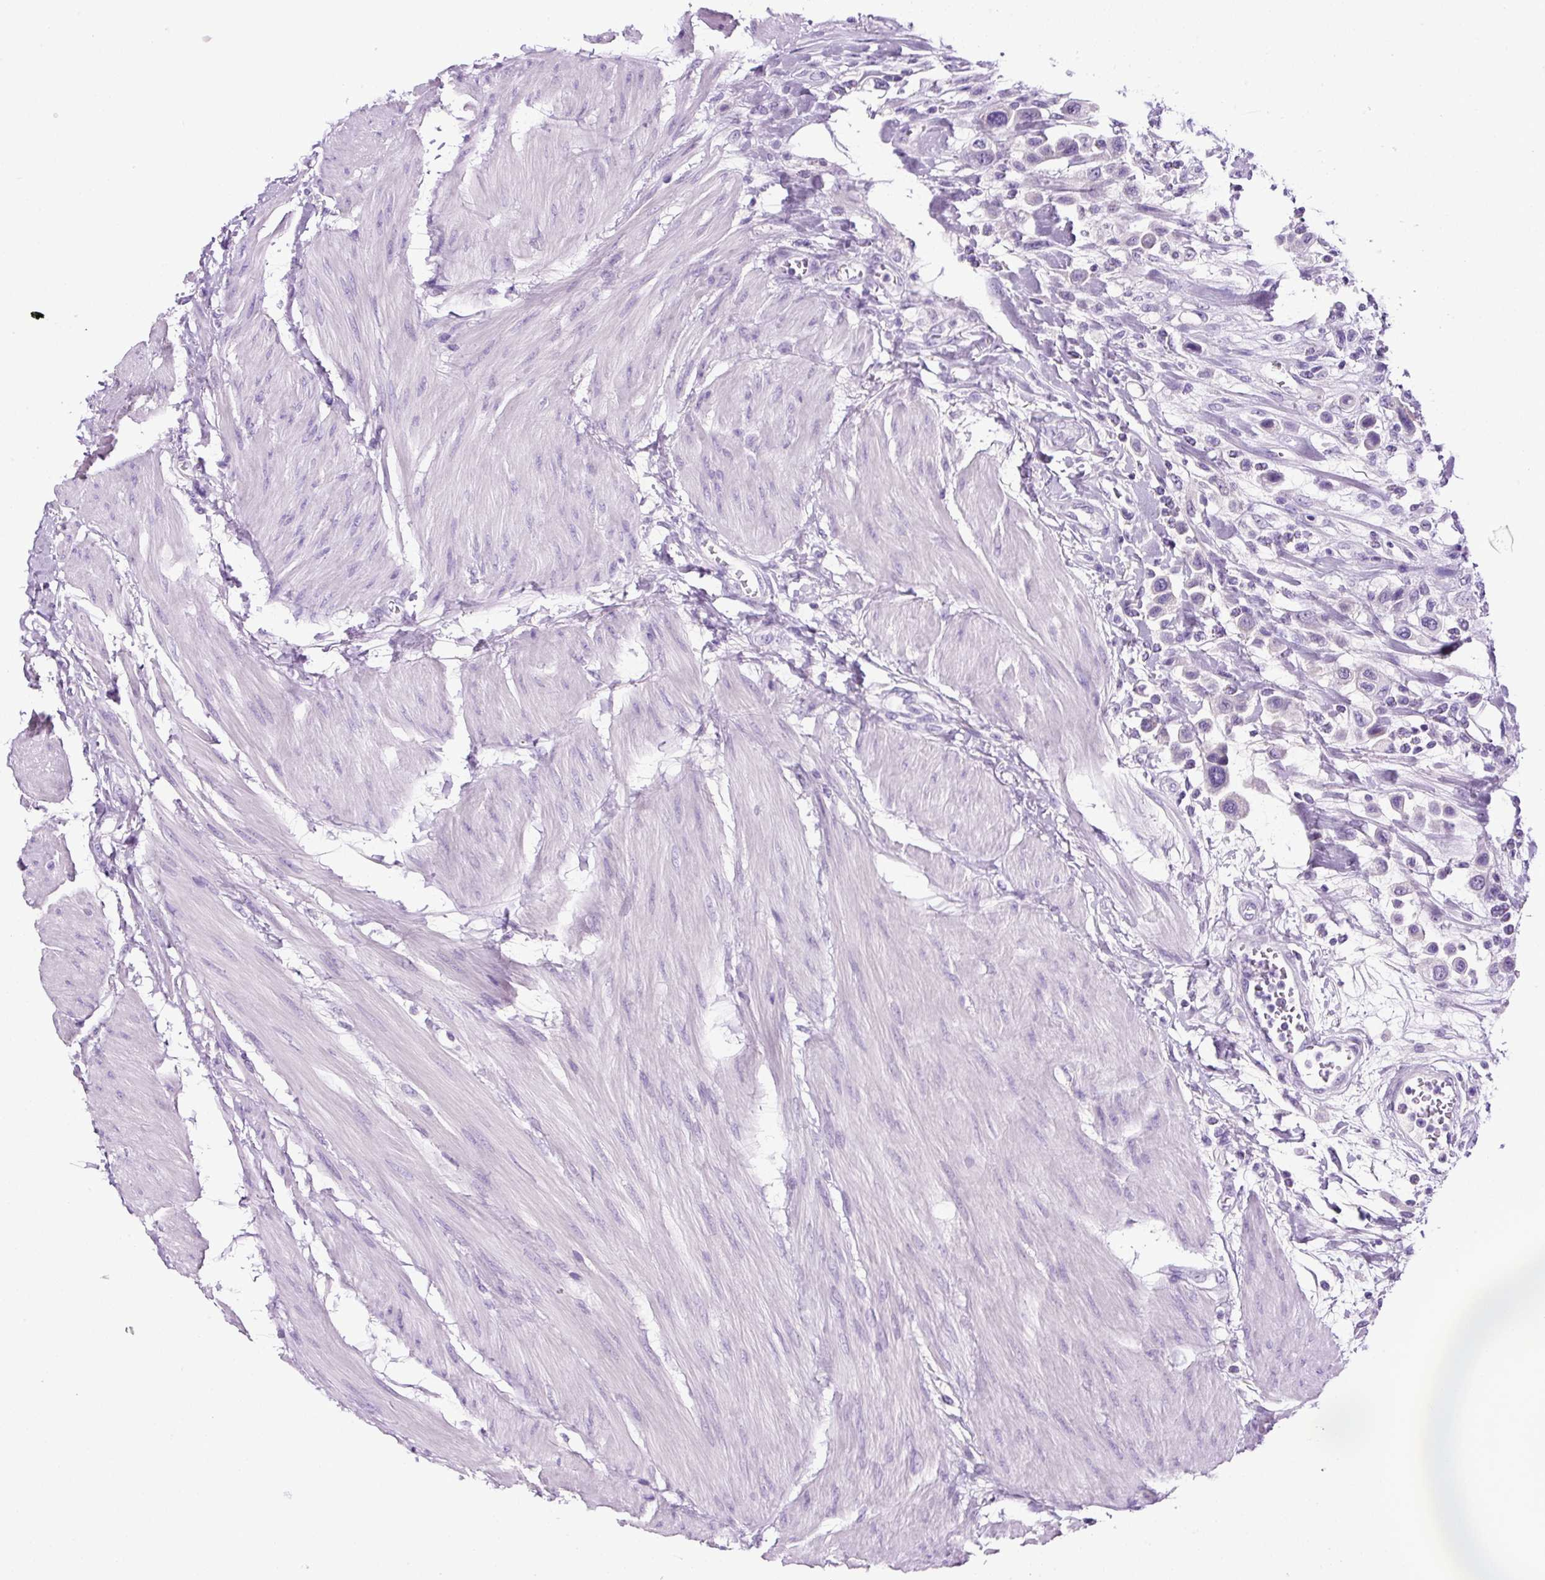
{"staining": {"intensity": "negative", "quantity": "none", "location": "none"}, "tissue": "urothelial cancer", "cell_type": "Tumor cells", "image_type": "cancer", "snomed": [{"axis": "morphology", "description": "Urothelial carcinoma, High grade"}, {"axis": "topography", "description": "Urinary bladder"}], "caption": "The micrograph reveals no staining of tumor cells in urothelial cancer.", "gene": "SP8", "patient": {"sex": "male", "age": 50}}